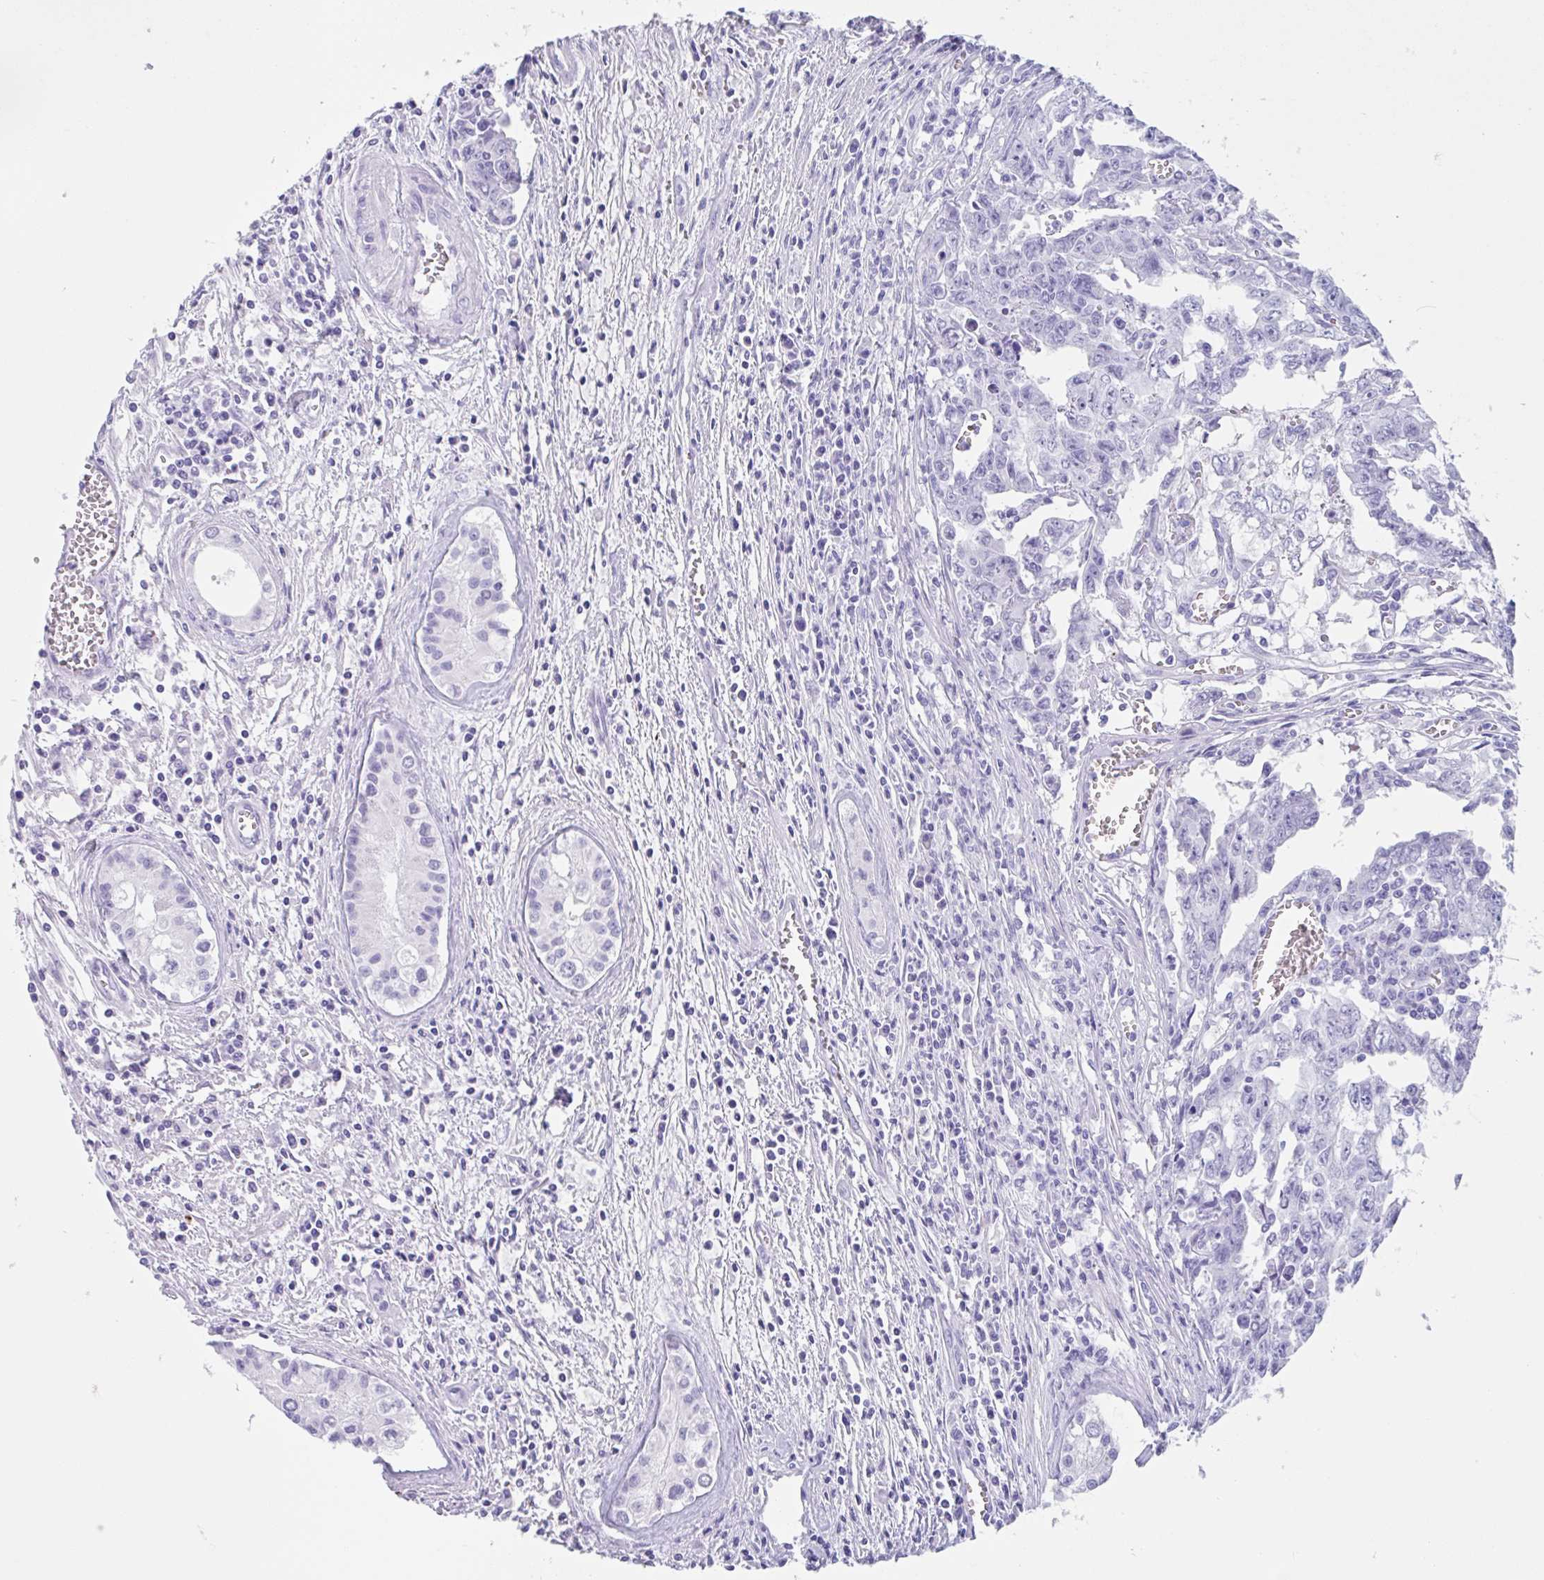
{"staining": {"intensity": "negative", "quantity": "none", "location": "none"}, "tissue": "testis cancer", "cell_type": "Tumor cells", "image_type": "cancer", "snomed": [{"axis": "morphology", "description": "Carcinoma, Embryonal, NOS"}, {"axis": "topography", "description": "Testis"}], "caption": "Tumor cells show no significant expression in testis cancer (embryonal carcinoma).", "gene": "CPTP", "patient": {"sex": "male", "age": 24}}